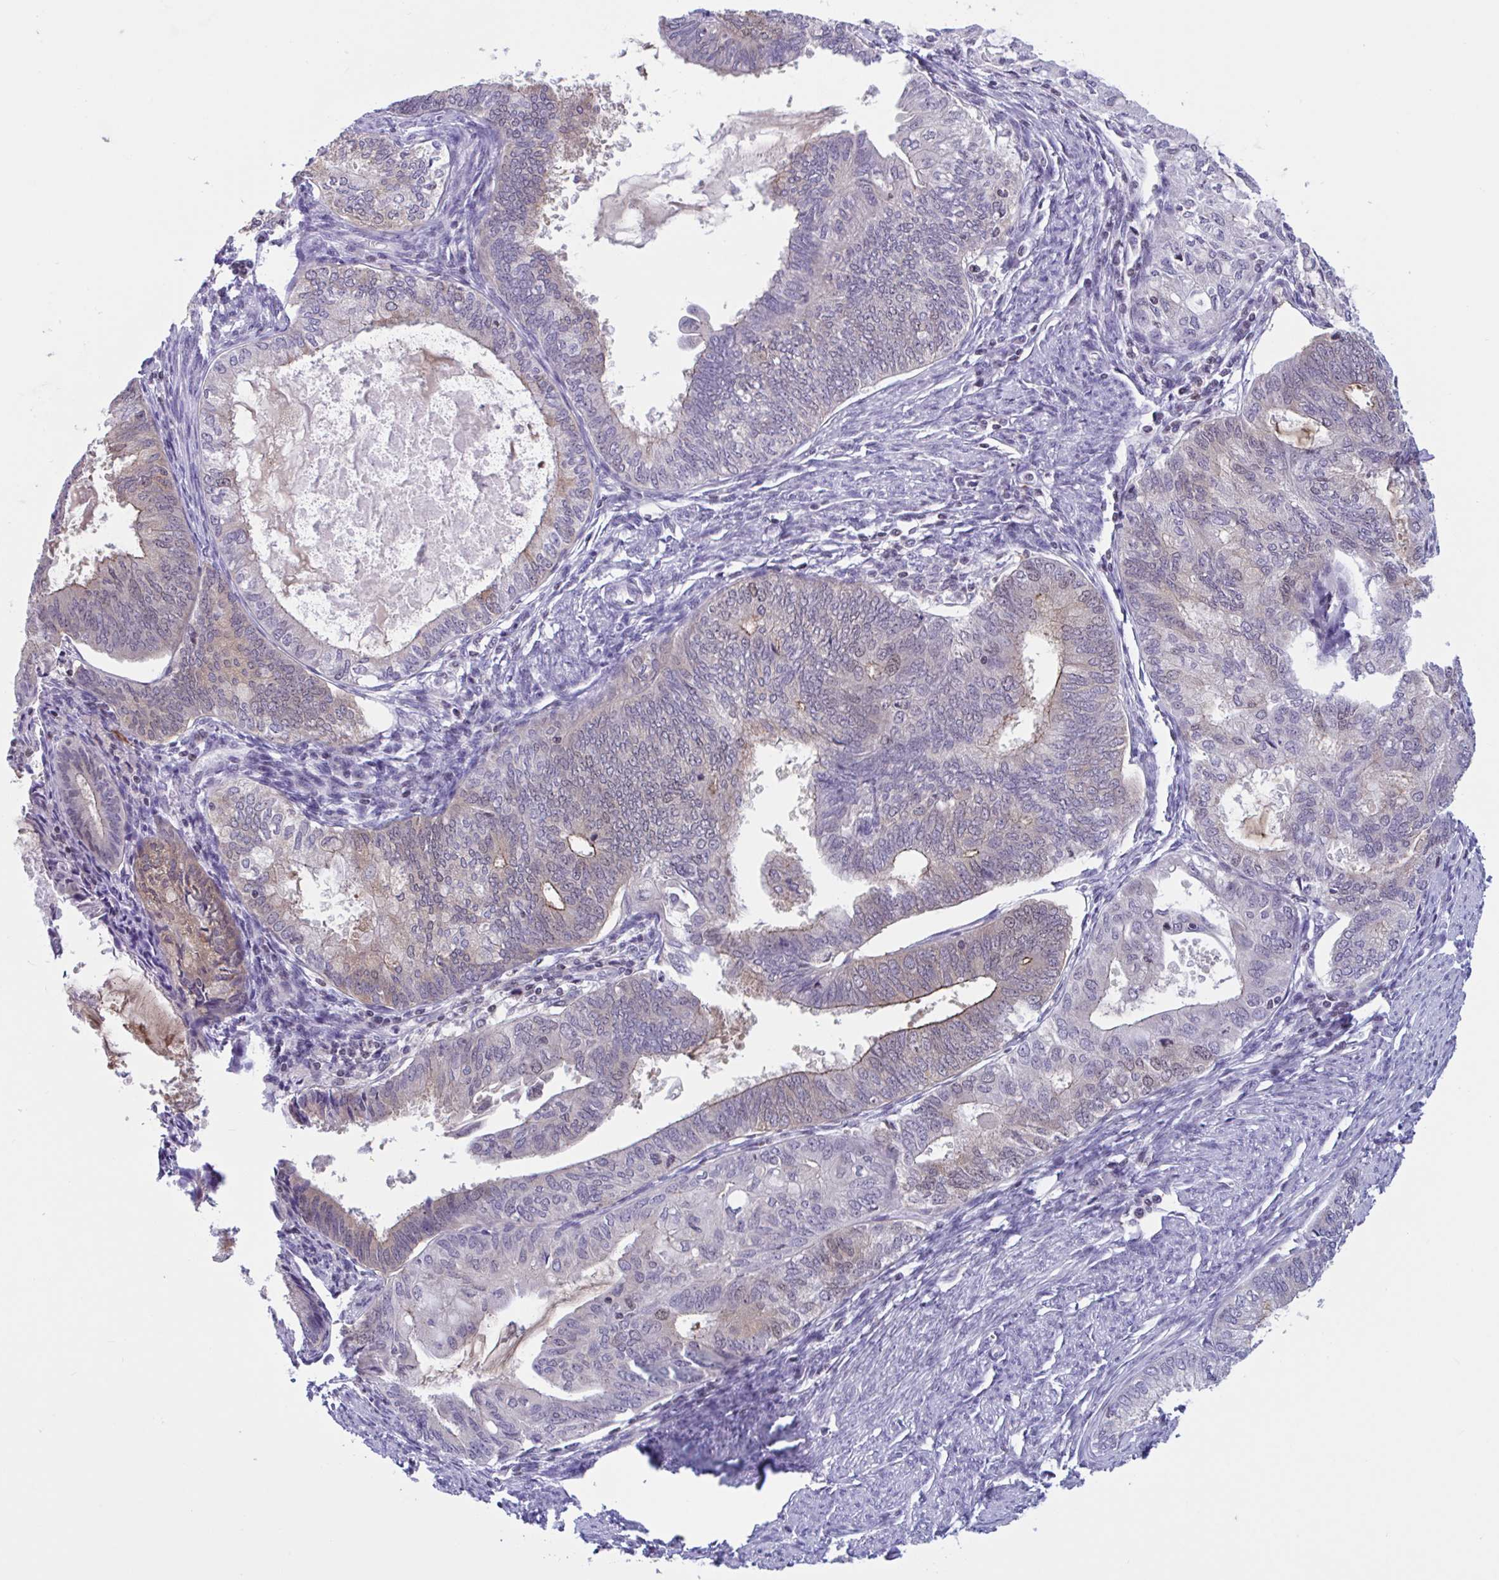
{"staining": {"intensity": "negative", "quantity": "none", "location": "none"}, "tissue": "endometrial cancer", "cell_type": "Tumor cells", "image_type": "cancer", "snomed": [{"axis": "morphology", "description": "Adenocarcinoma, NOS"}, {"axis": "topography", "description": "Endometrium"}], "caption": "This is an immunohistochemistry image of human endometrial cancer (adenocarcinoma). There is no expression in tumor cells.", "gene": "SNX11", "patient": {"sex": "female", "age": 86}}